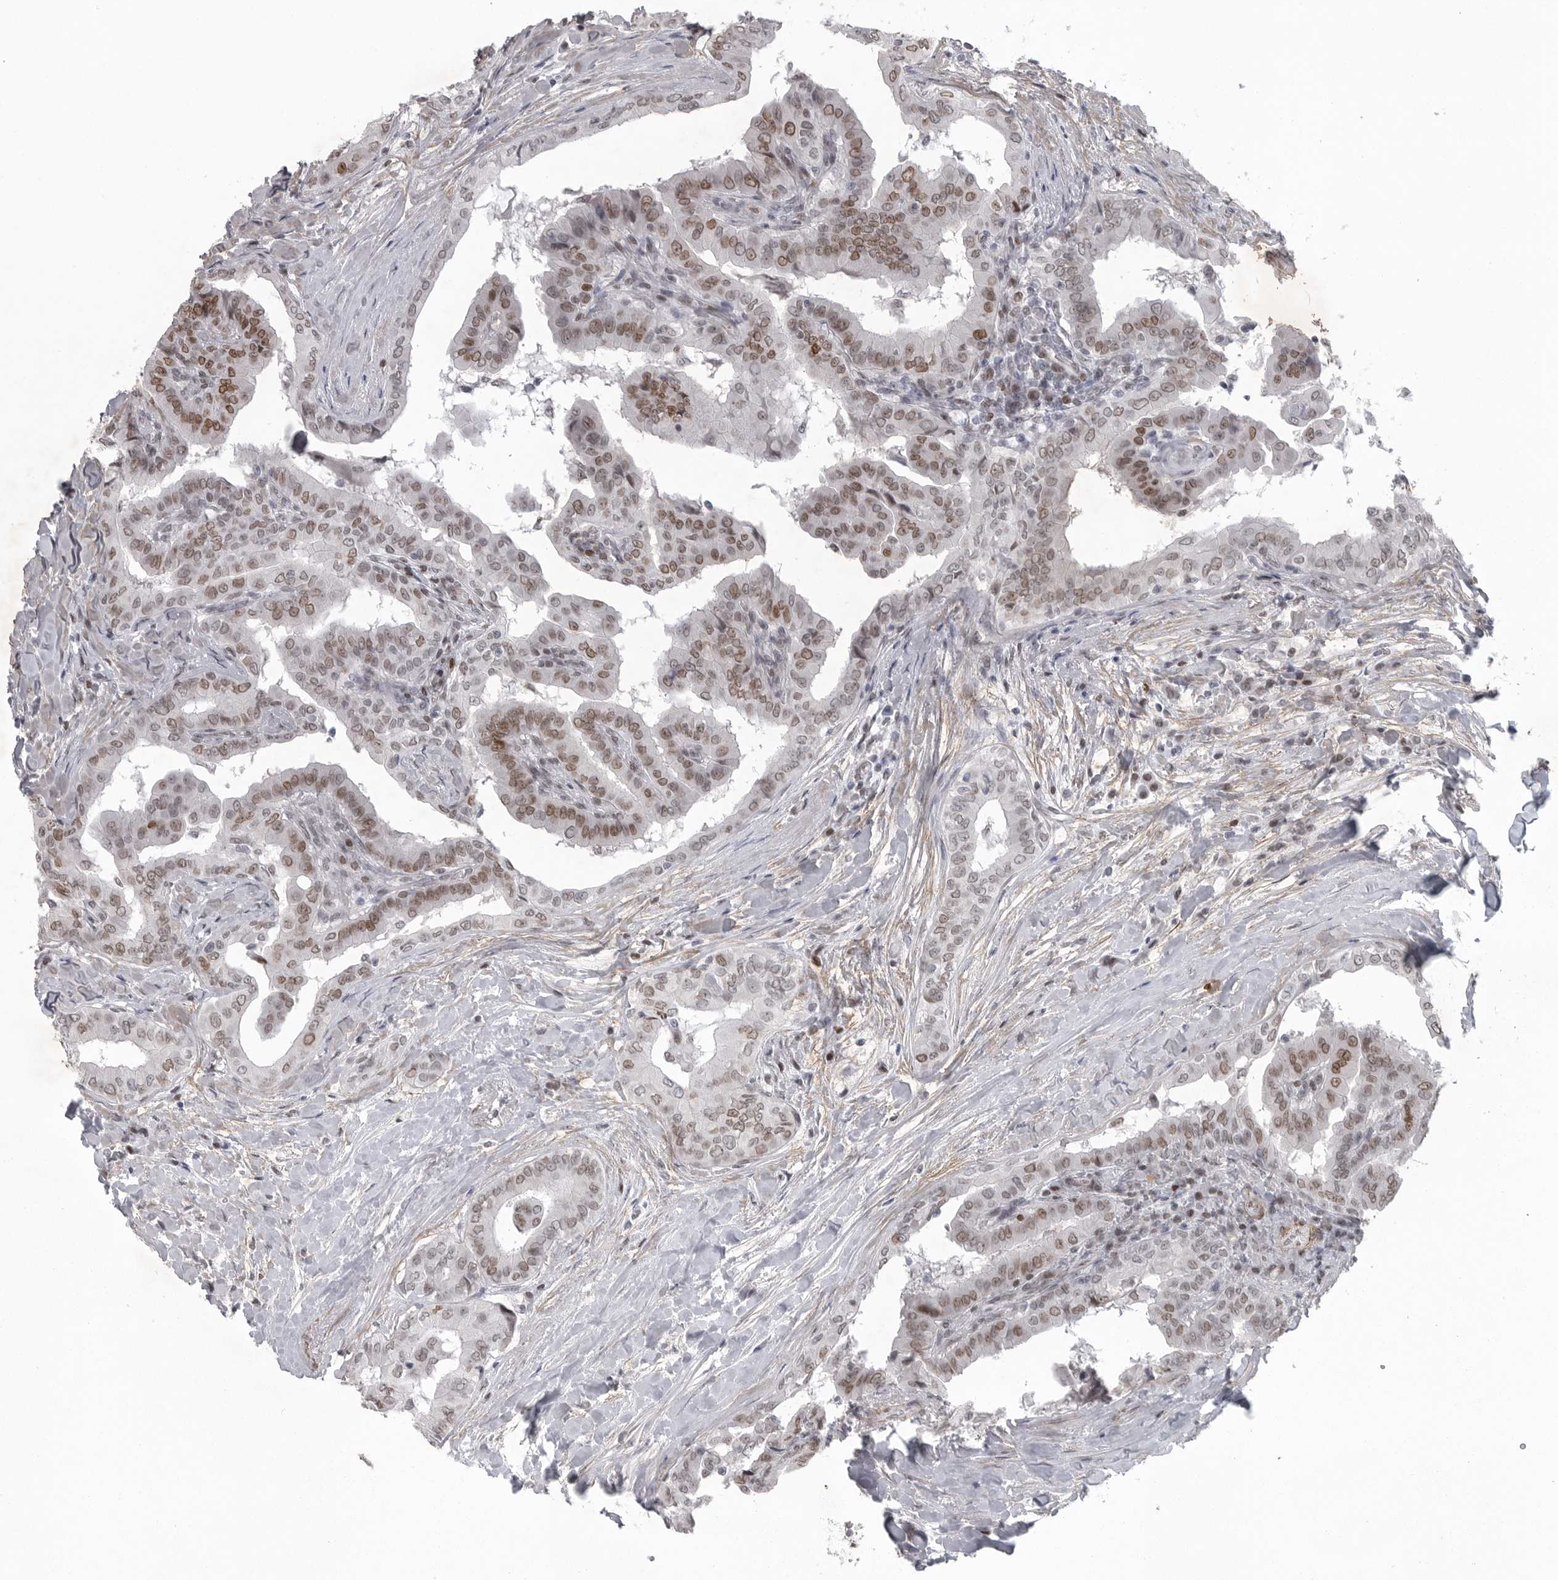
{"staining": {"intensity": "moderate", "quantity": ">75%", "location": "nuclear"}, "tissue": "thyroid cancer", "cell_type": "Tumor cells", "image_type": "cancer", "snomed": [{"axis": "morphology", "description": "Papillary adenocarcinoma, NOS"}, {"axis": "topography", "description": "Thyroid gland"}], "caption": "Protein staining exhibits moderate nuclear expression in about >75% of tumor cells in thyroid papillary adenocarcinoma.", "gene": "HMGN3", "patient": {"sex": "male", "age": 33}}